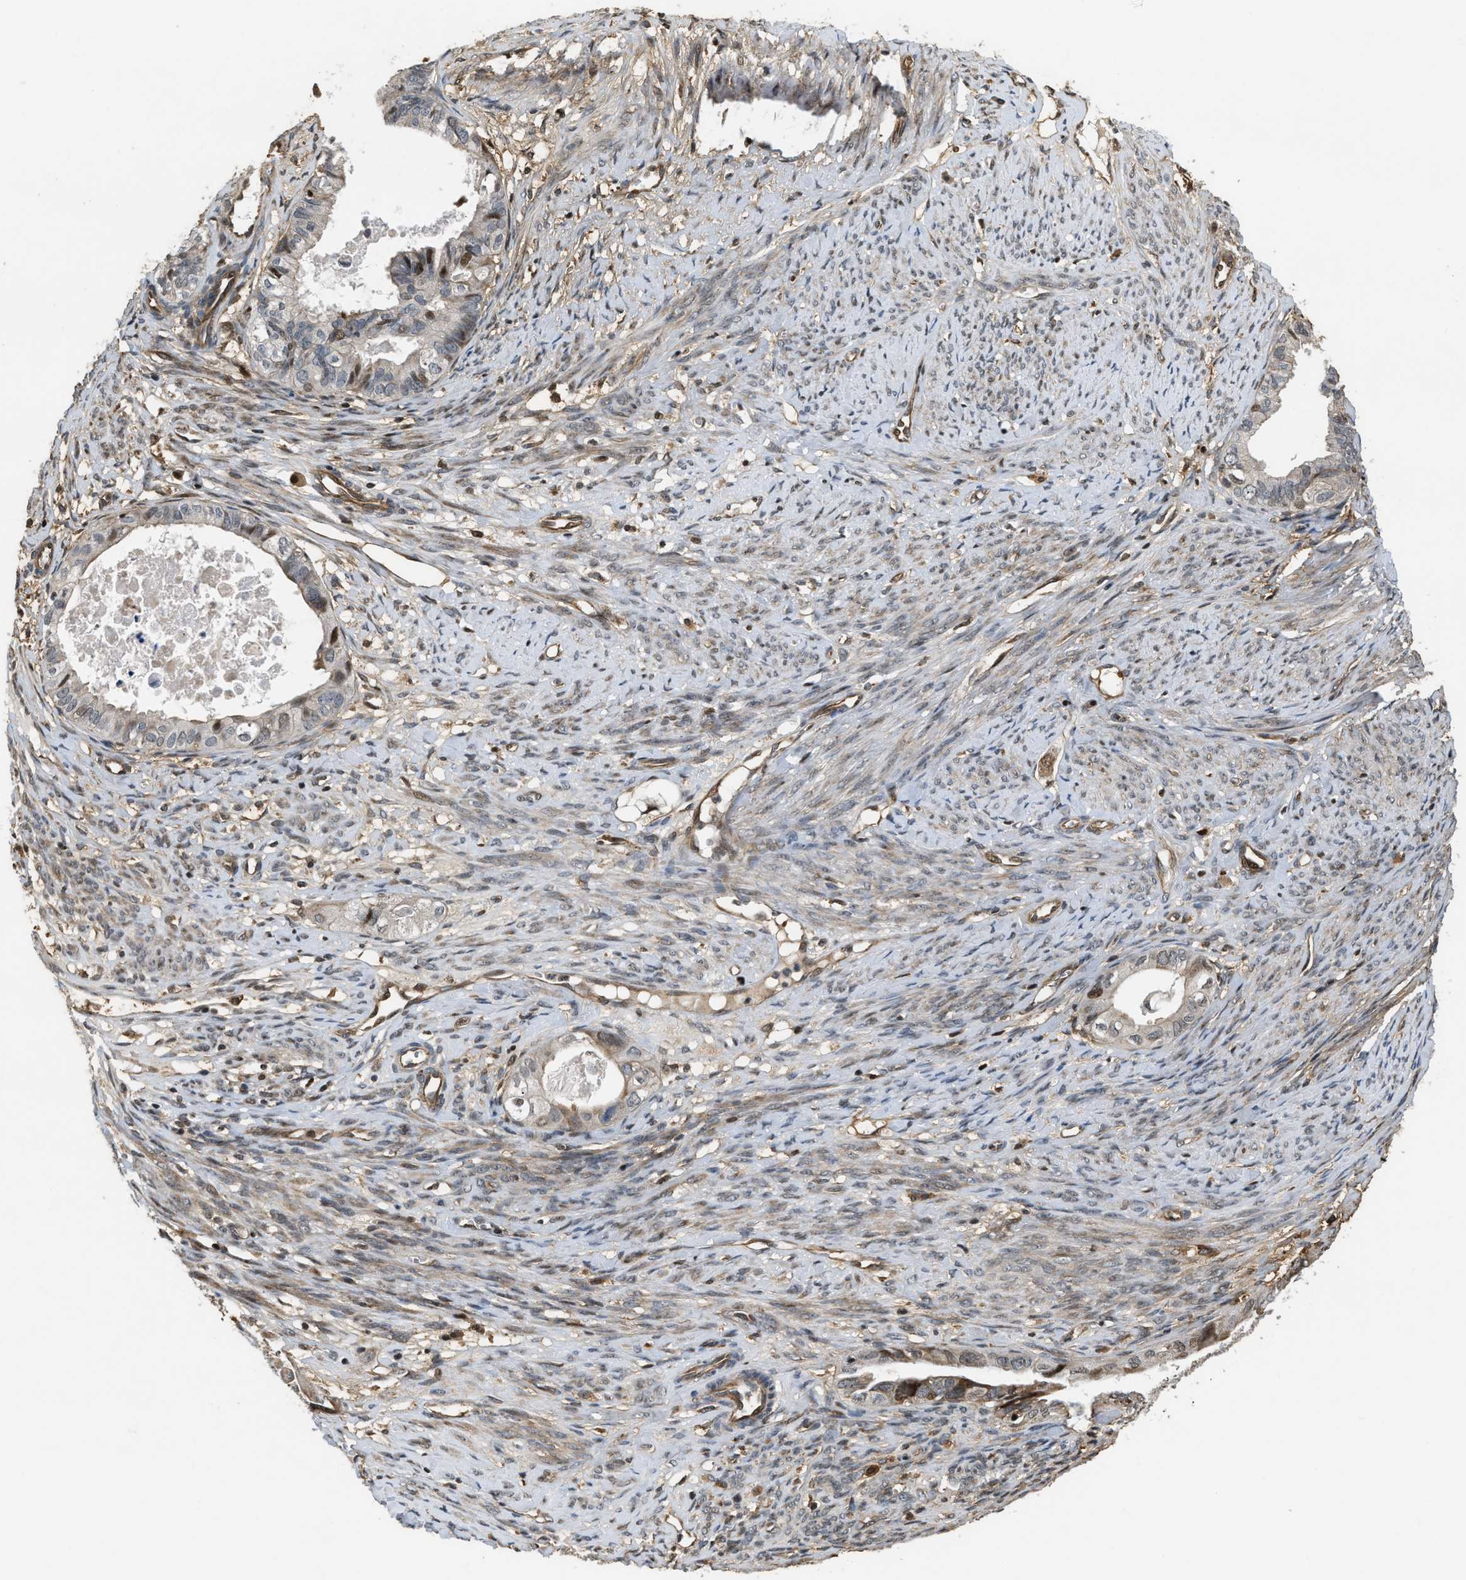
{"staining": {"intensity": "negative", "quantity": "none", "location": "none"}, "tissue": "cervical cancer", "cell_type": "Tumor cells", "image_type": "cancer", "snomed": [{"axis": "morphology", "description": "Normal tissue, NOS"}, {"axis": "morphology", "description": "Adenocarcinoma, NOS"}, {"axis": "topography", "description": "Cervix"}, {"axis": "topography", "description": "Endometrium"}], "caption": "Cervical cancer (adenocarcinoma) stained for a protein using IHC shows no positivity tumor cells.", "gene": "LTA4H", "patient": {"sex": "female", "age": 86}}